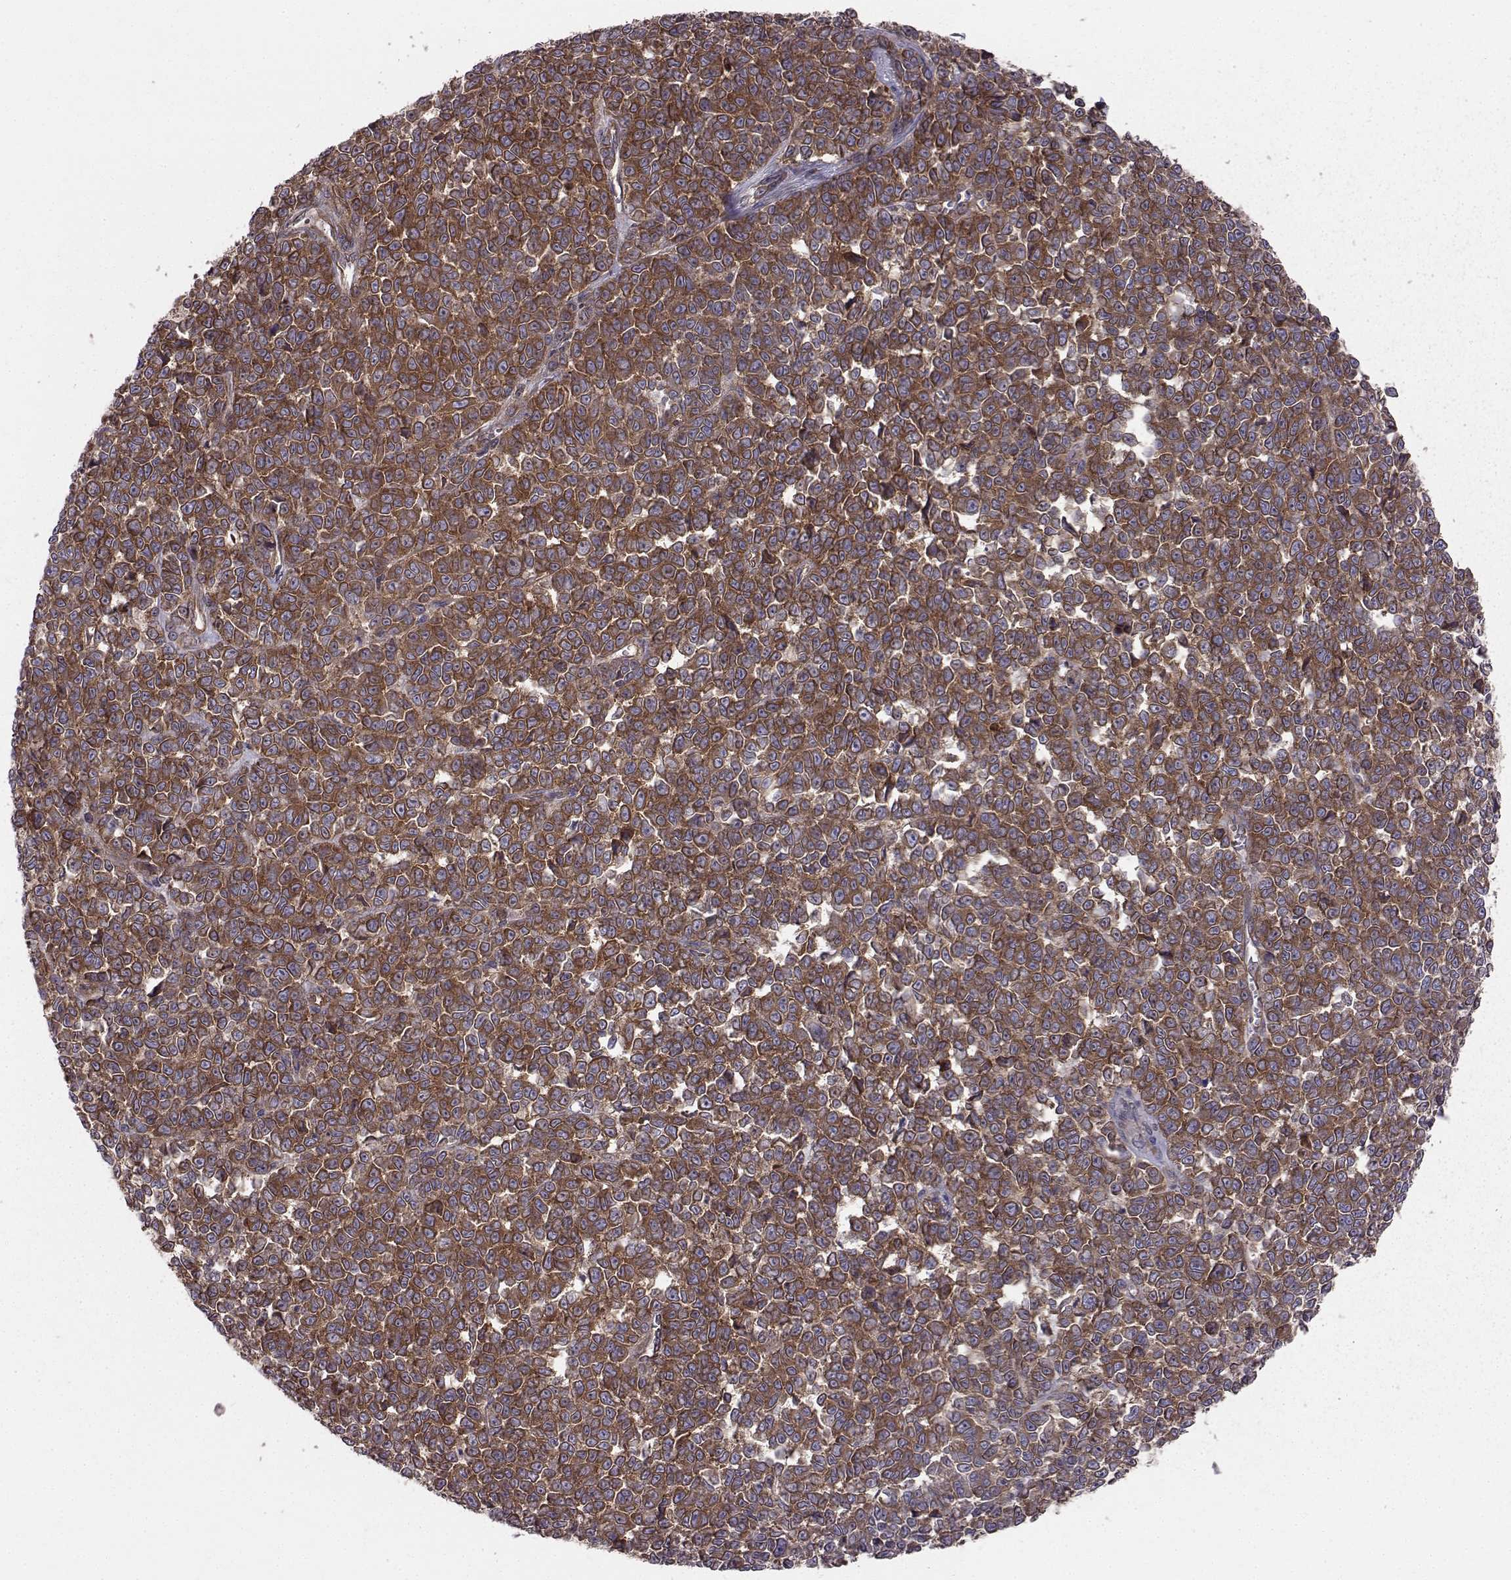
{"staining": {"intensity": "strong", "quantity": "25%-75%", "location": "cytoplasmic/membranous"}, "tissue": "melanoma", "cell_type": "Tumor cells", "image_type": "cancer", "snomed": [{"axis": "morphology", "description": "Malignant melanoma, NOS"}, {"axis": "topography", "description": "Skin"}], "caption": "Malignant melanoma stained for a protein (brown) displays strong cytoplasmic/membranous positive positivity in about 25%-75% of tumor cells.", "gene": "RABGAP1", "patient": {"sex": "female", "age": 95}}